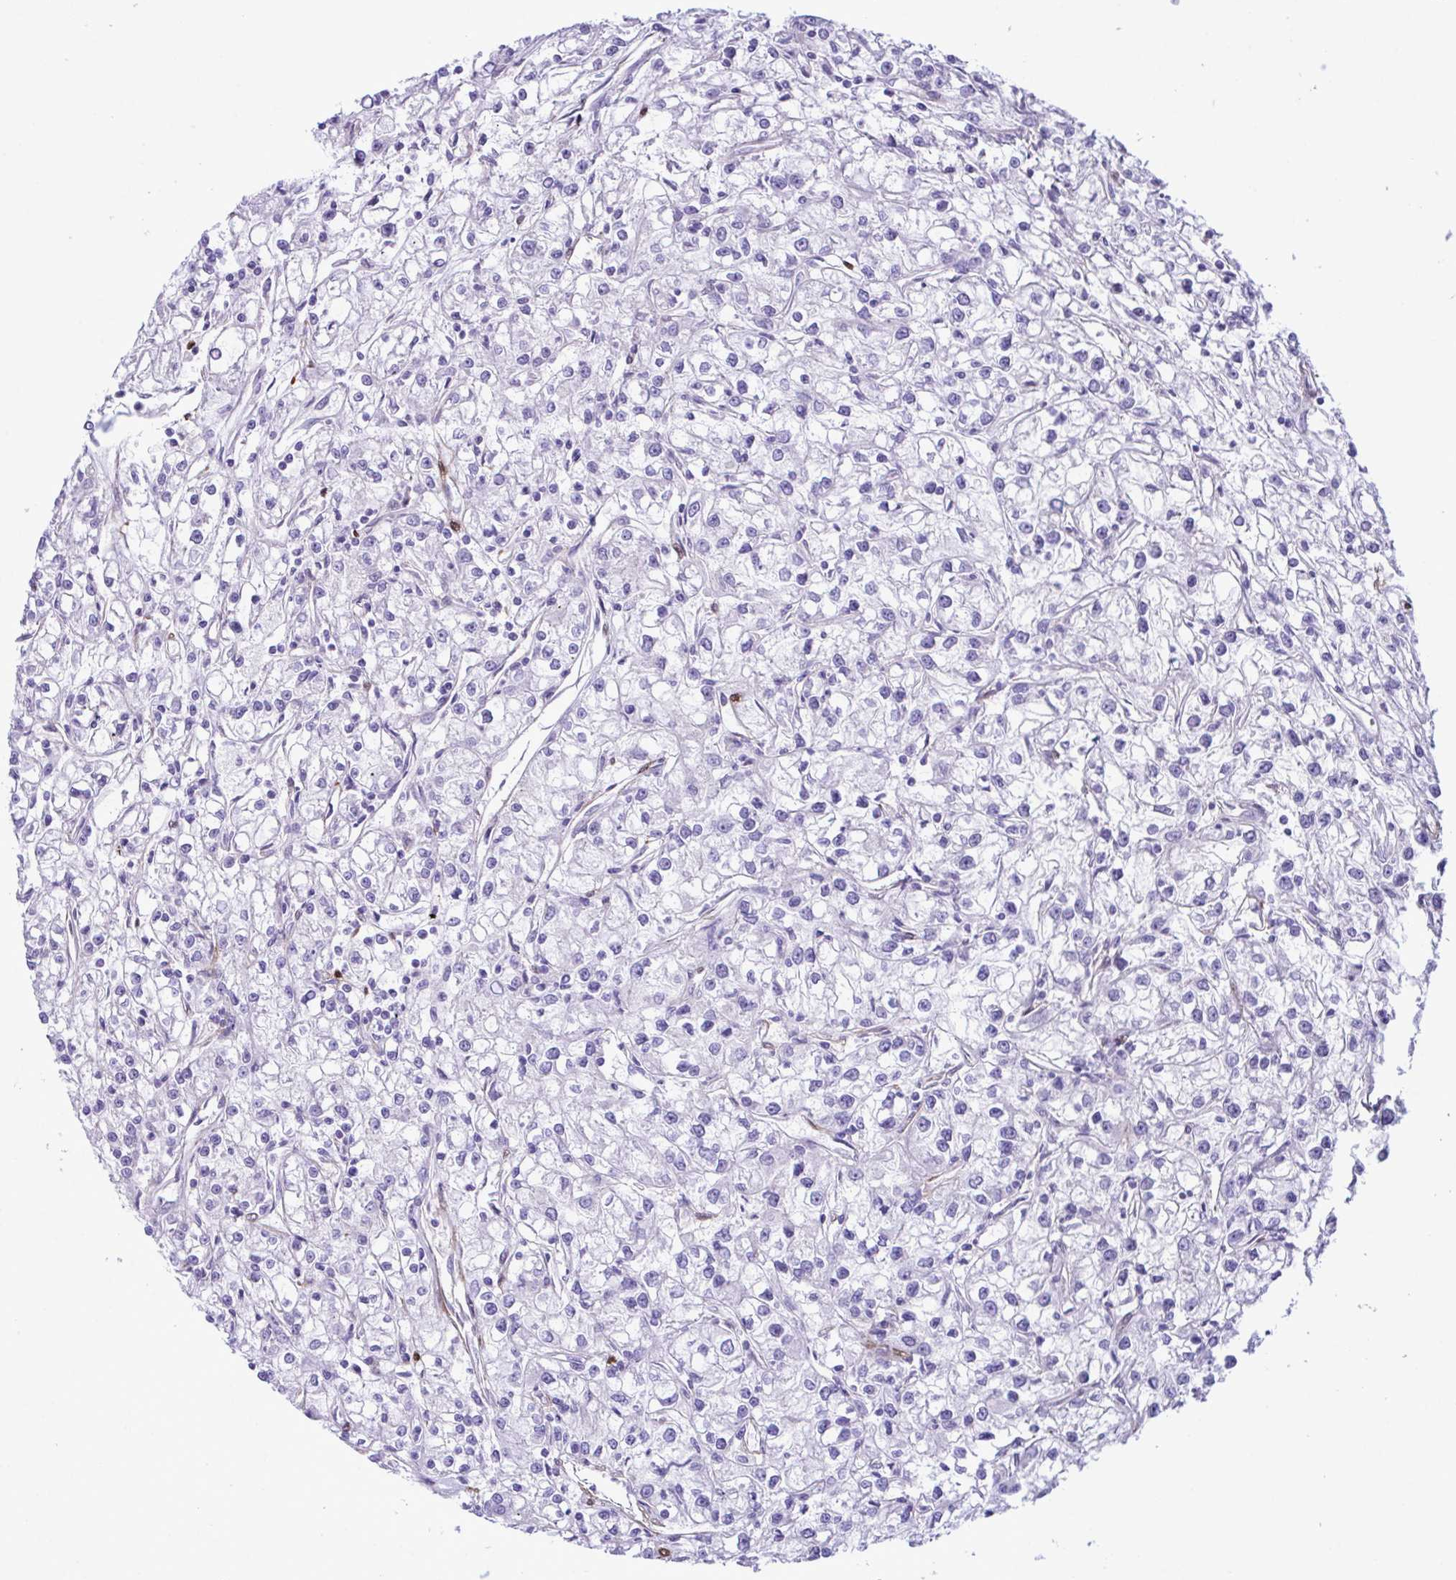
{"staining": {"intensity": "negative", "quantity": "none", "location": "none"}, "tissue": "renal cancer", "cell_type": "Tumor cells", "image_type": "cancer", "snomed": [{"axis": "morphology", "description": "Adenocarcinoma, NOS"}, {"axis": "topography", "description": "Kidney"}], "caption": "Tumor cells show no significant staining in renal cancer (adenocarcinoma).", "gene": "SYNPO2L", "patient": {"sex": "female", "age": 59}}